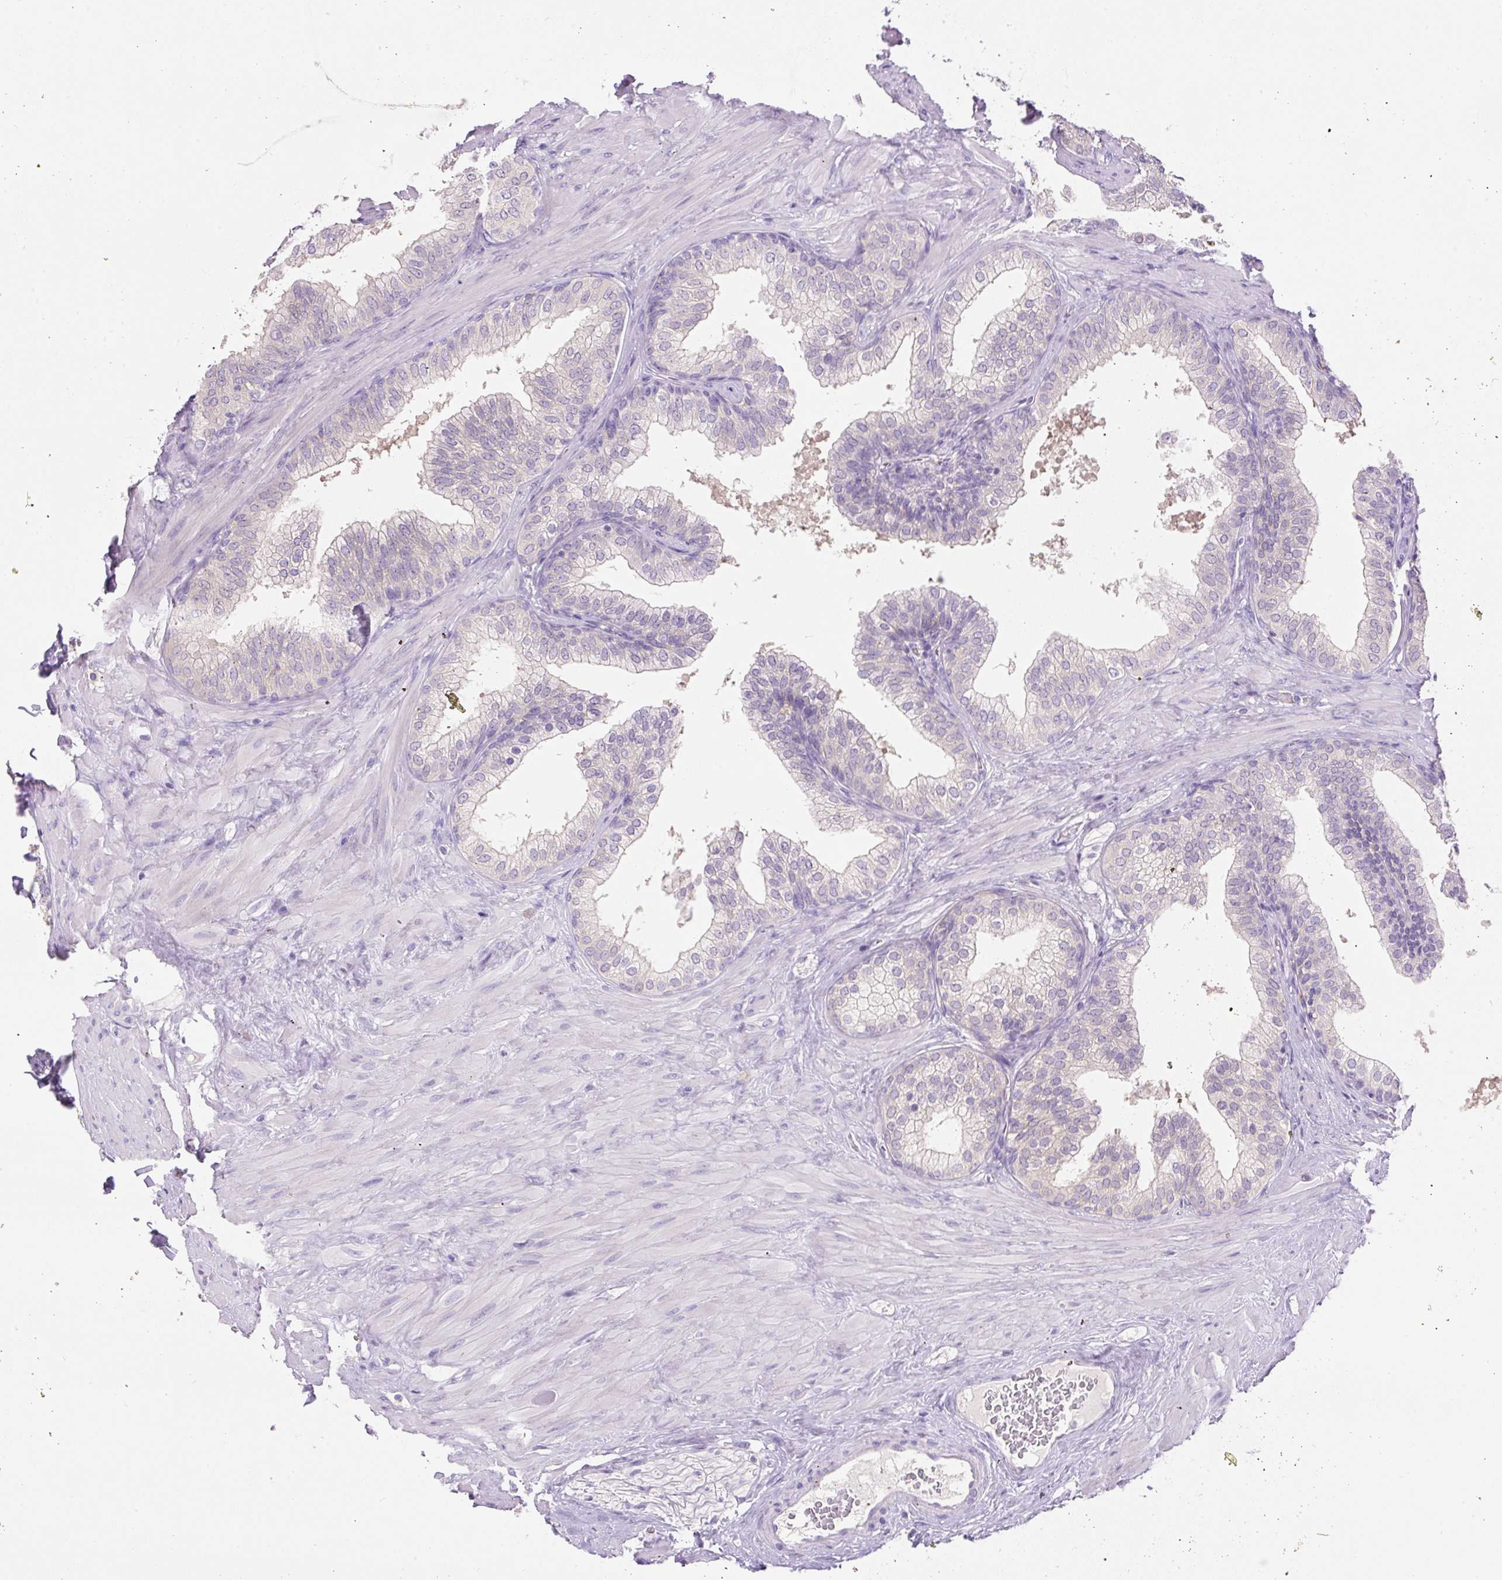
{"staining": {"intensity": "negative", "quantity": "none", "location": "none"}, "tissue": "prostate", "cell_type": "Glandular cells", "image_type": "normal", "snomed": [{"axis": "morphology", "description": "Normal tissue, NOS"}, {"axis": "topography", "description": "Prostate"}], "caption": "The immunohistochemistry (IHC) histopathology image has no significant positivity in glandular cells of prostate.", "gene": "TDRD15", "patient": {"sex": "male", "age": 60}}